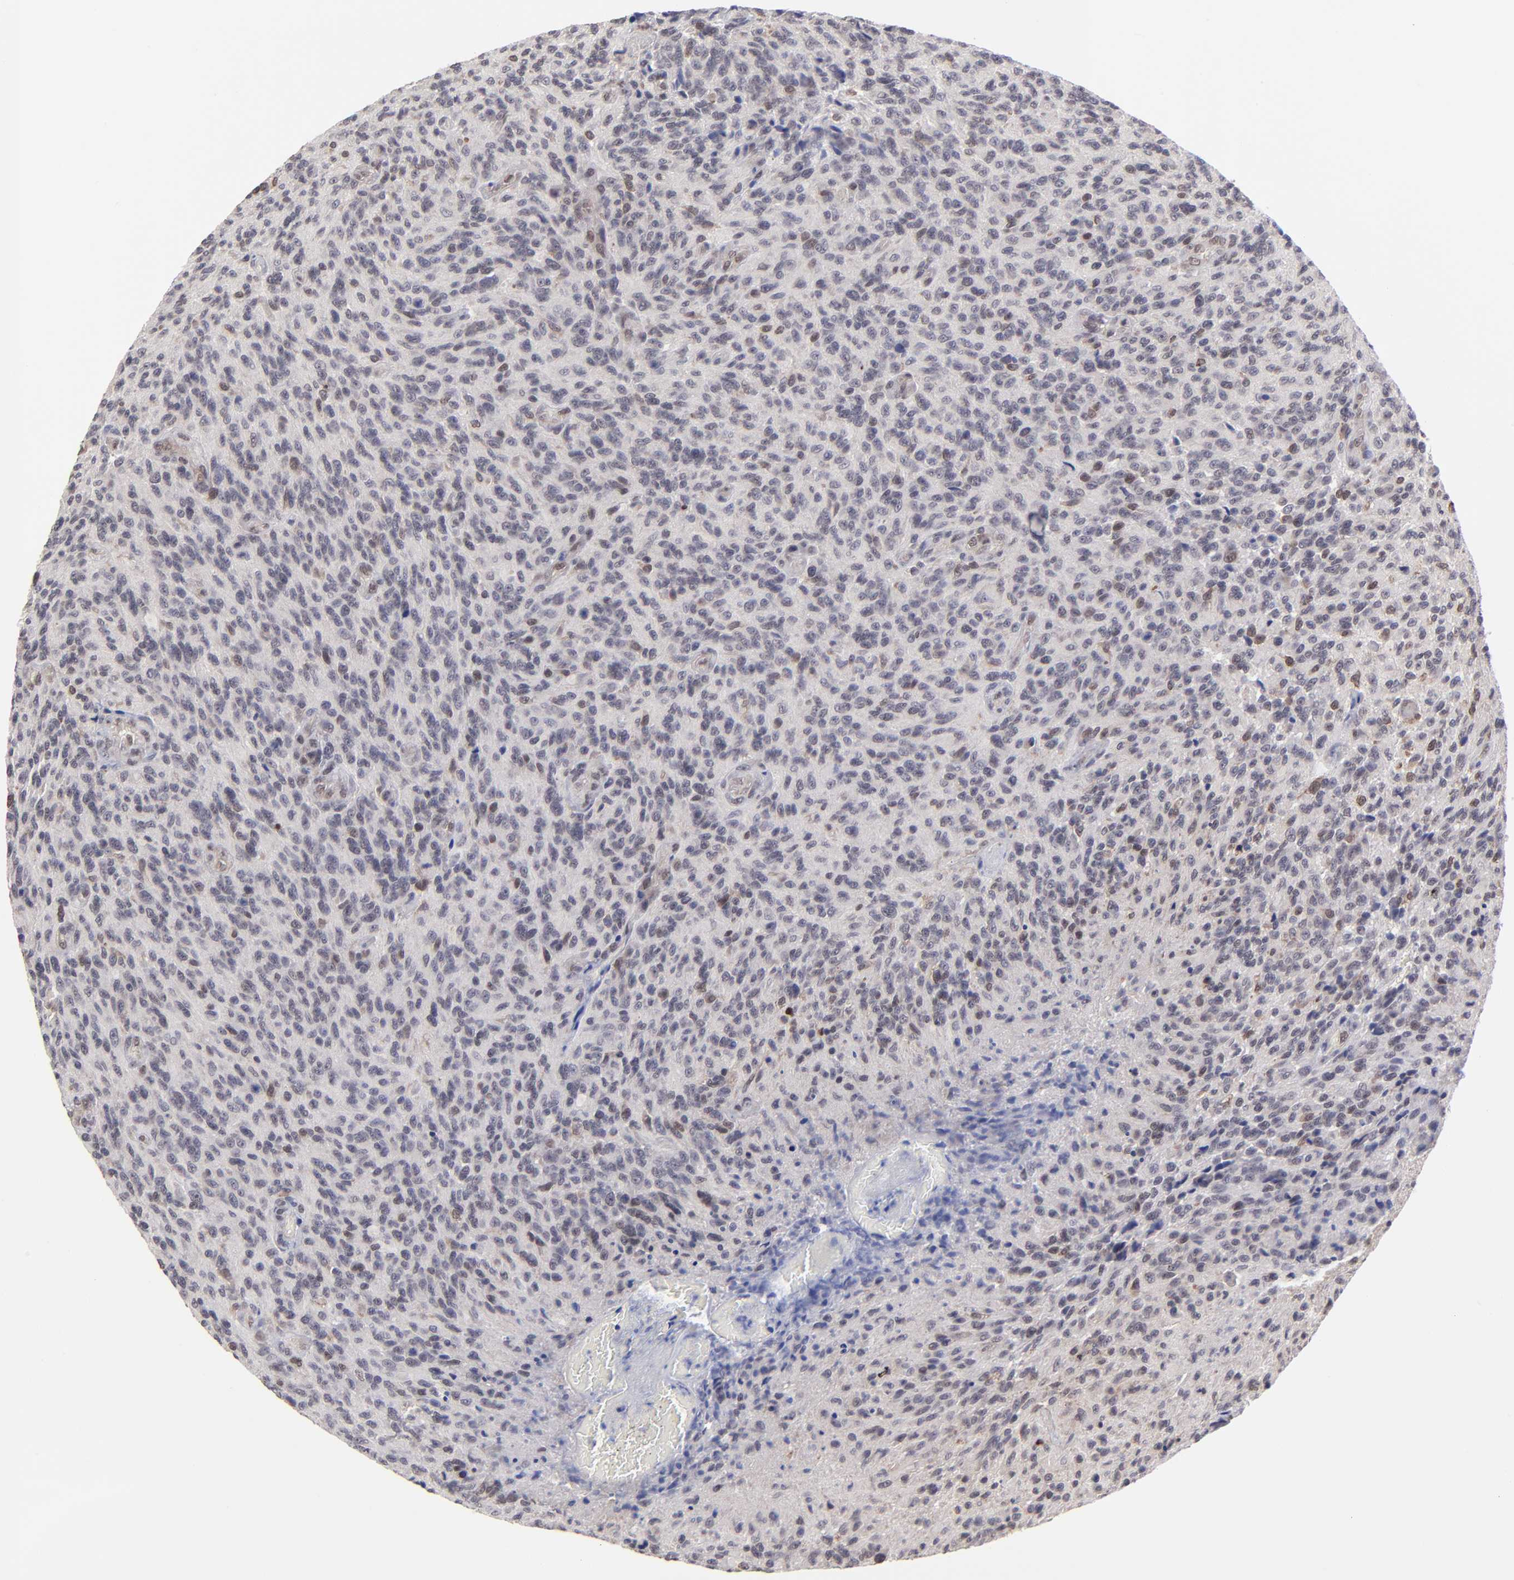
{"staining": {"intensity": "weak", "quantity": "<25%", "location": "nuclear"}, "tissue": "glioma", "cell_type": "Tumor cells", "image_type": "cancer", "snomed": [{"axis": "morphology", "description": "Normal tissue, NOS"}, {"axis": "morphology", "description": "Glioma, malignant, High grade"}, {"axis": "topography", "description": "Cerebral cortex"}], "caption": "Immunohistochemical staining of human glioma reveals no significant expression in tumor cells.", "gene": "ZNF419", "patient": {"sex": "male", "age": 56}}